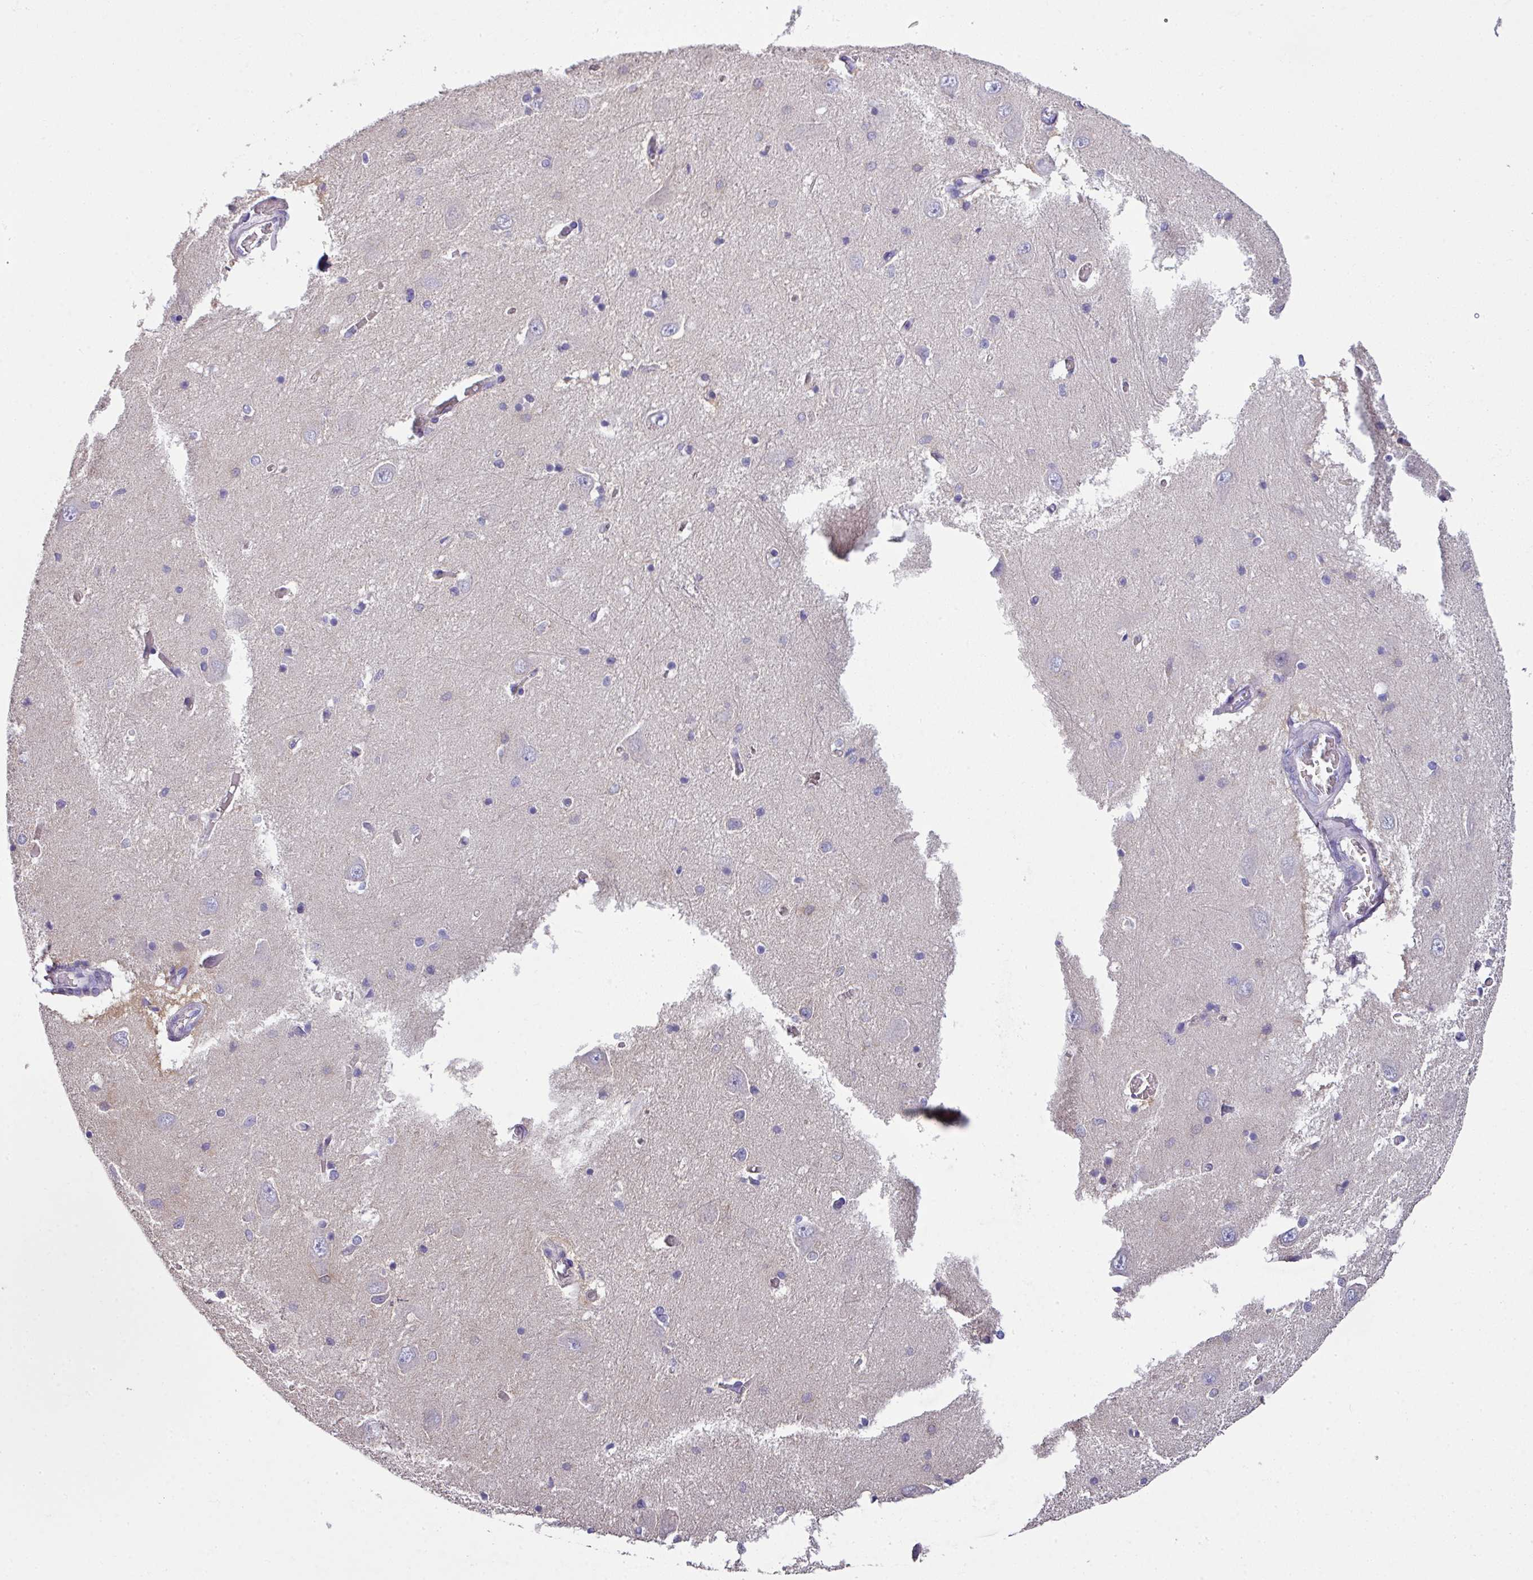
{"staining": {"intensity": "negative", "quantity": "none", "location": "none"}, "tissue": "hippocampus", "cell_type": "Glial cells", "image_type": "normal", "snomed": [{"axis": "morphology", "description": "Normal tissue, NOS"}, {"axis": "topography", "description": "Hippocampus"}], "caption": "DAB immunohistochemical staining of unremarkable human hippocampus displays no significant positivity in glial cells.", "gene": "PALS2", "patient": {"sex": "female", "age": 64}}